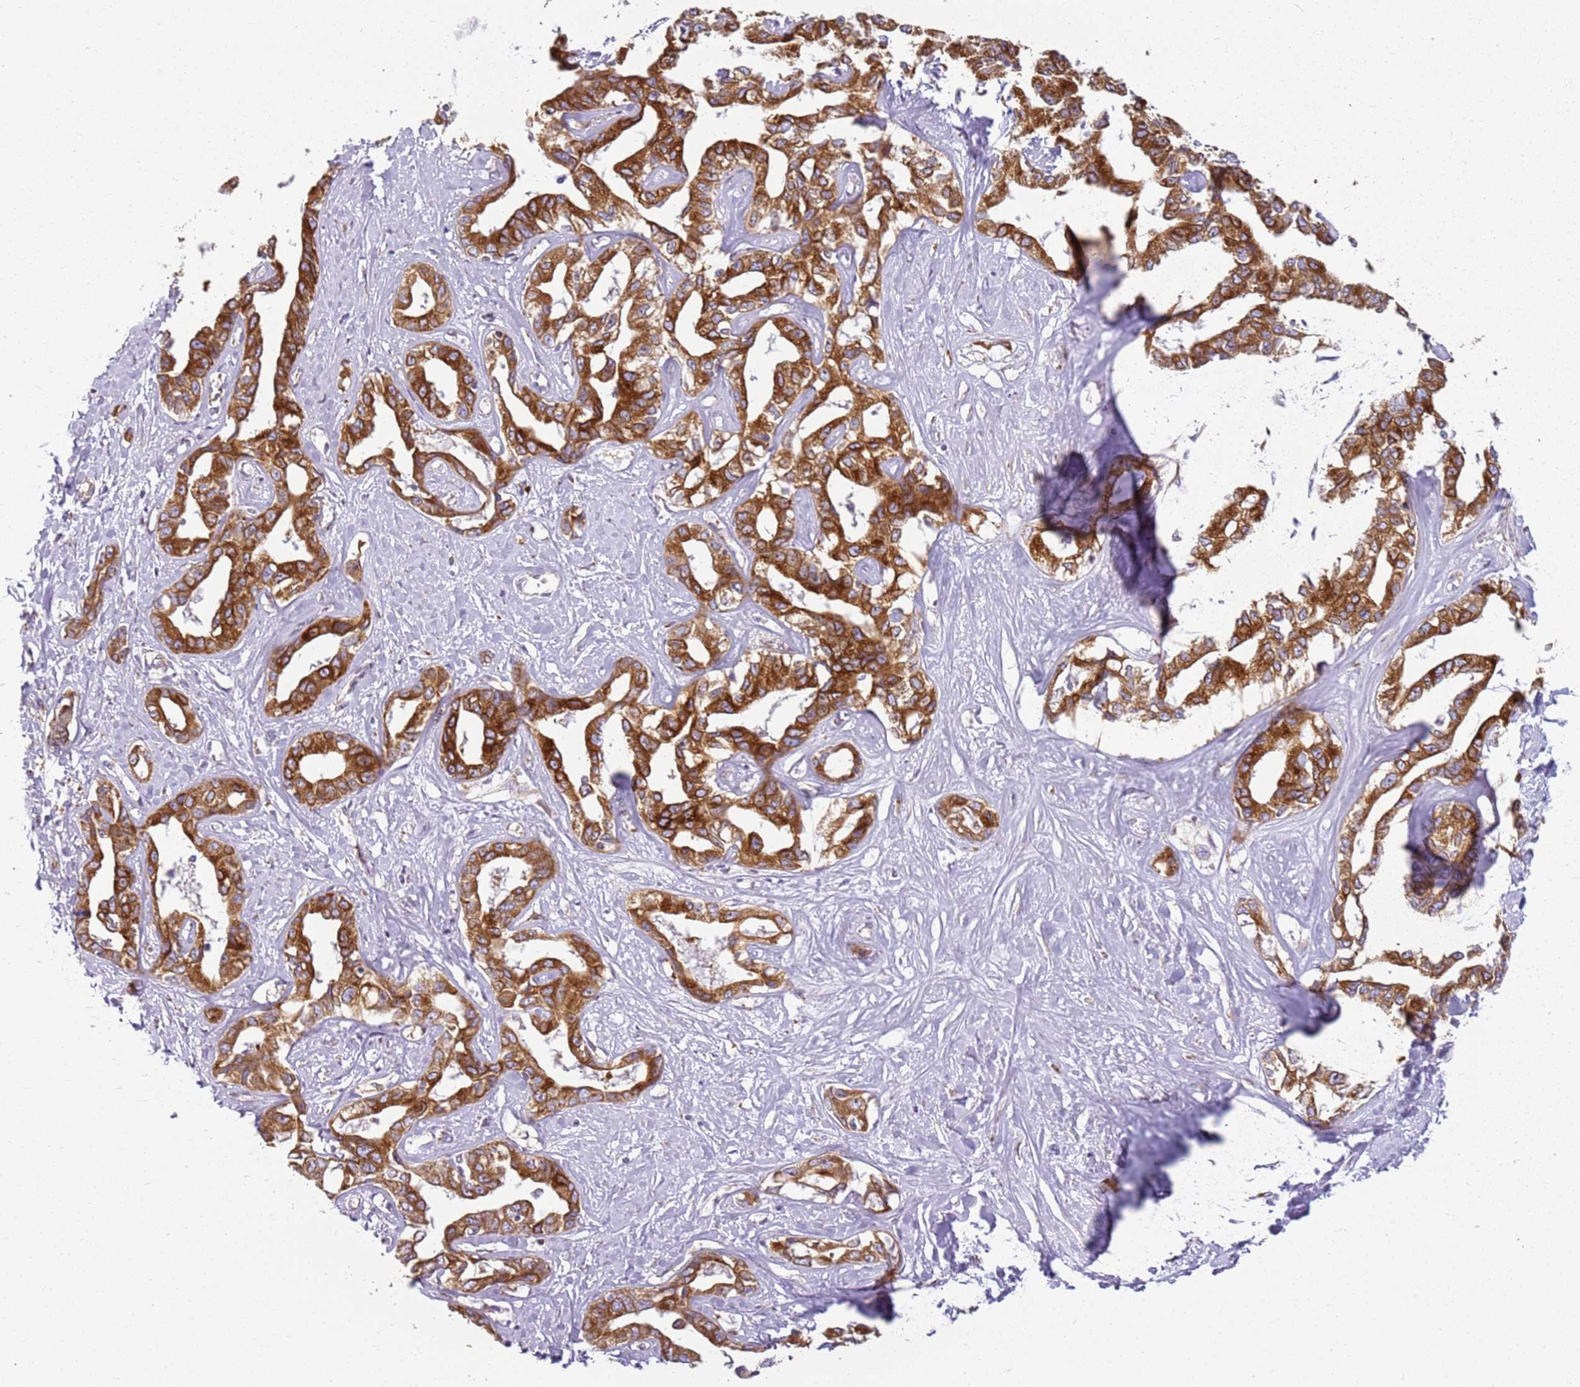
{"staining": {"intensity": "strong", "quantity": ">75%", "location": "cytoplasmic/membranous"}, "tissue": "liver cancer", "cell_type": "Tumor cells", "image_type": "cancer", "snomed": [{"axis": "morphology", "description": "Cholangiocarcinoma"}, {"axis": "topography", "description": "Liver"}], "caption": "The immunohistochemical stain labels strong cytoplasmic/membranous expression in tumor cells of liver cancer tissue.", "gene": "TMEM200C", "patient": {"sex": "male", "age": 59}}